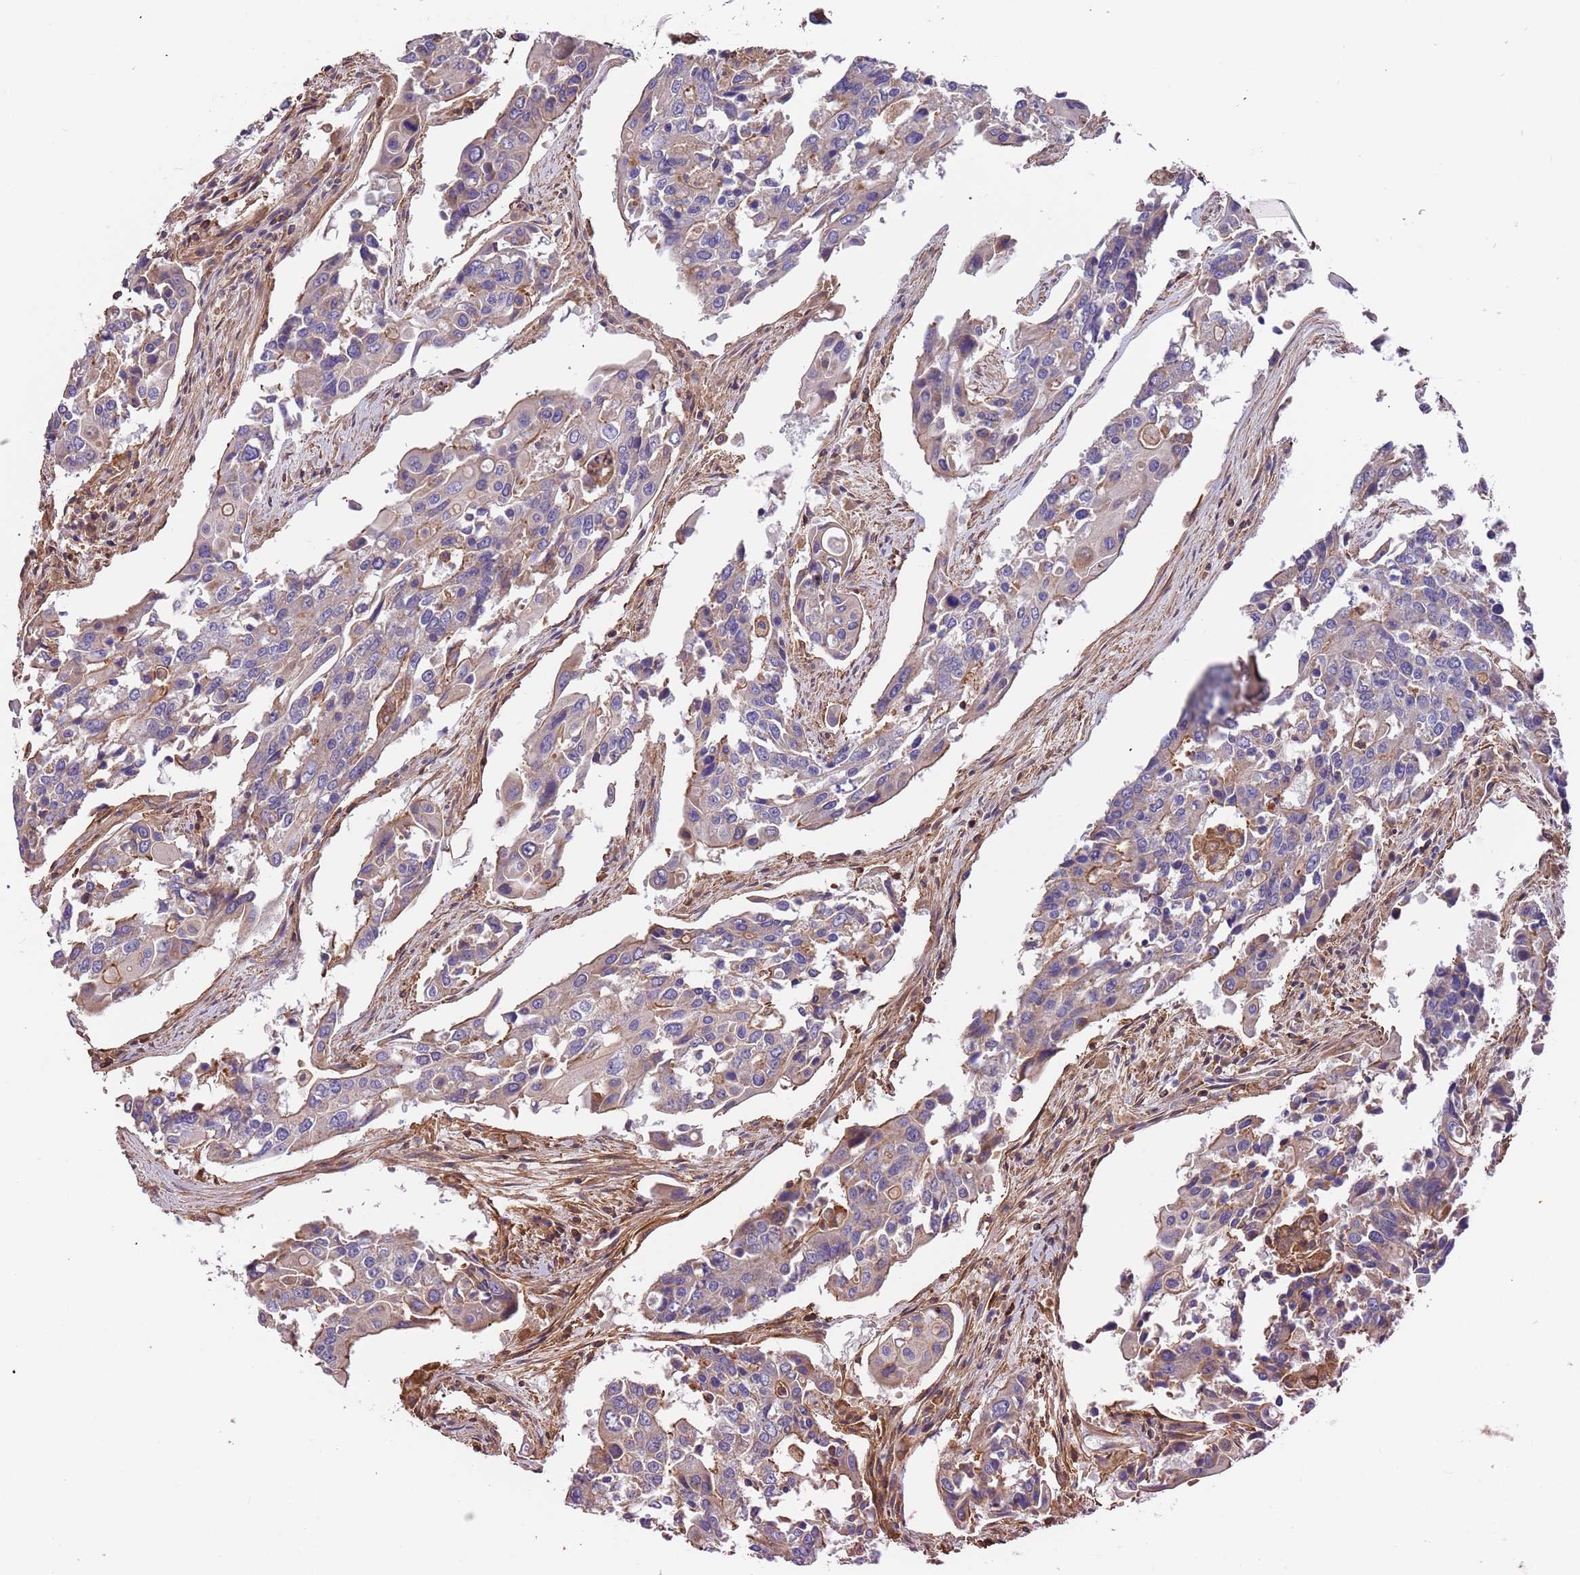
{"staining": {"intensity": "negative", "quantity": "none", "location": "none"}, "tissue": "colorectal cancer", "cell_type": "Tumor cells", "image_type": "cancer", "snomed": [{"axis": "morphology", "description": "Adenocarcinoma, NOS"}, {"axis": "topography", "description": "Colon"}], "caption": "Immunohistochemistry of colorectal adenocarcinoma displays no expression in tumor cells.", "gene": "SYT4", "patient": {"sex": "male", "age": 77}}